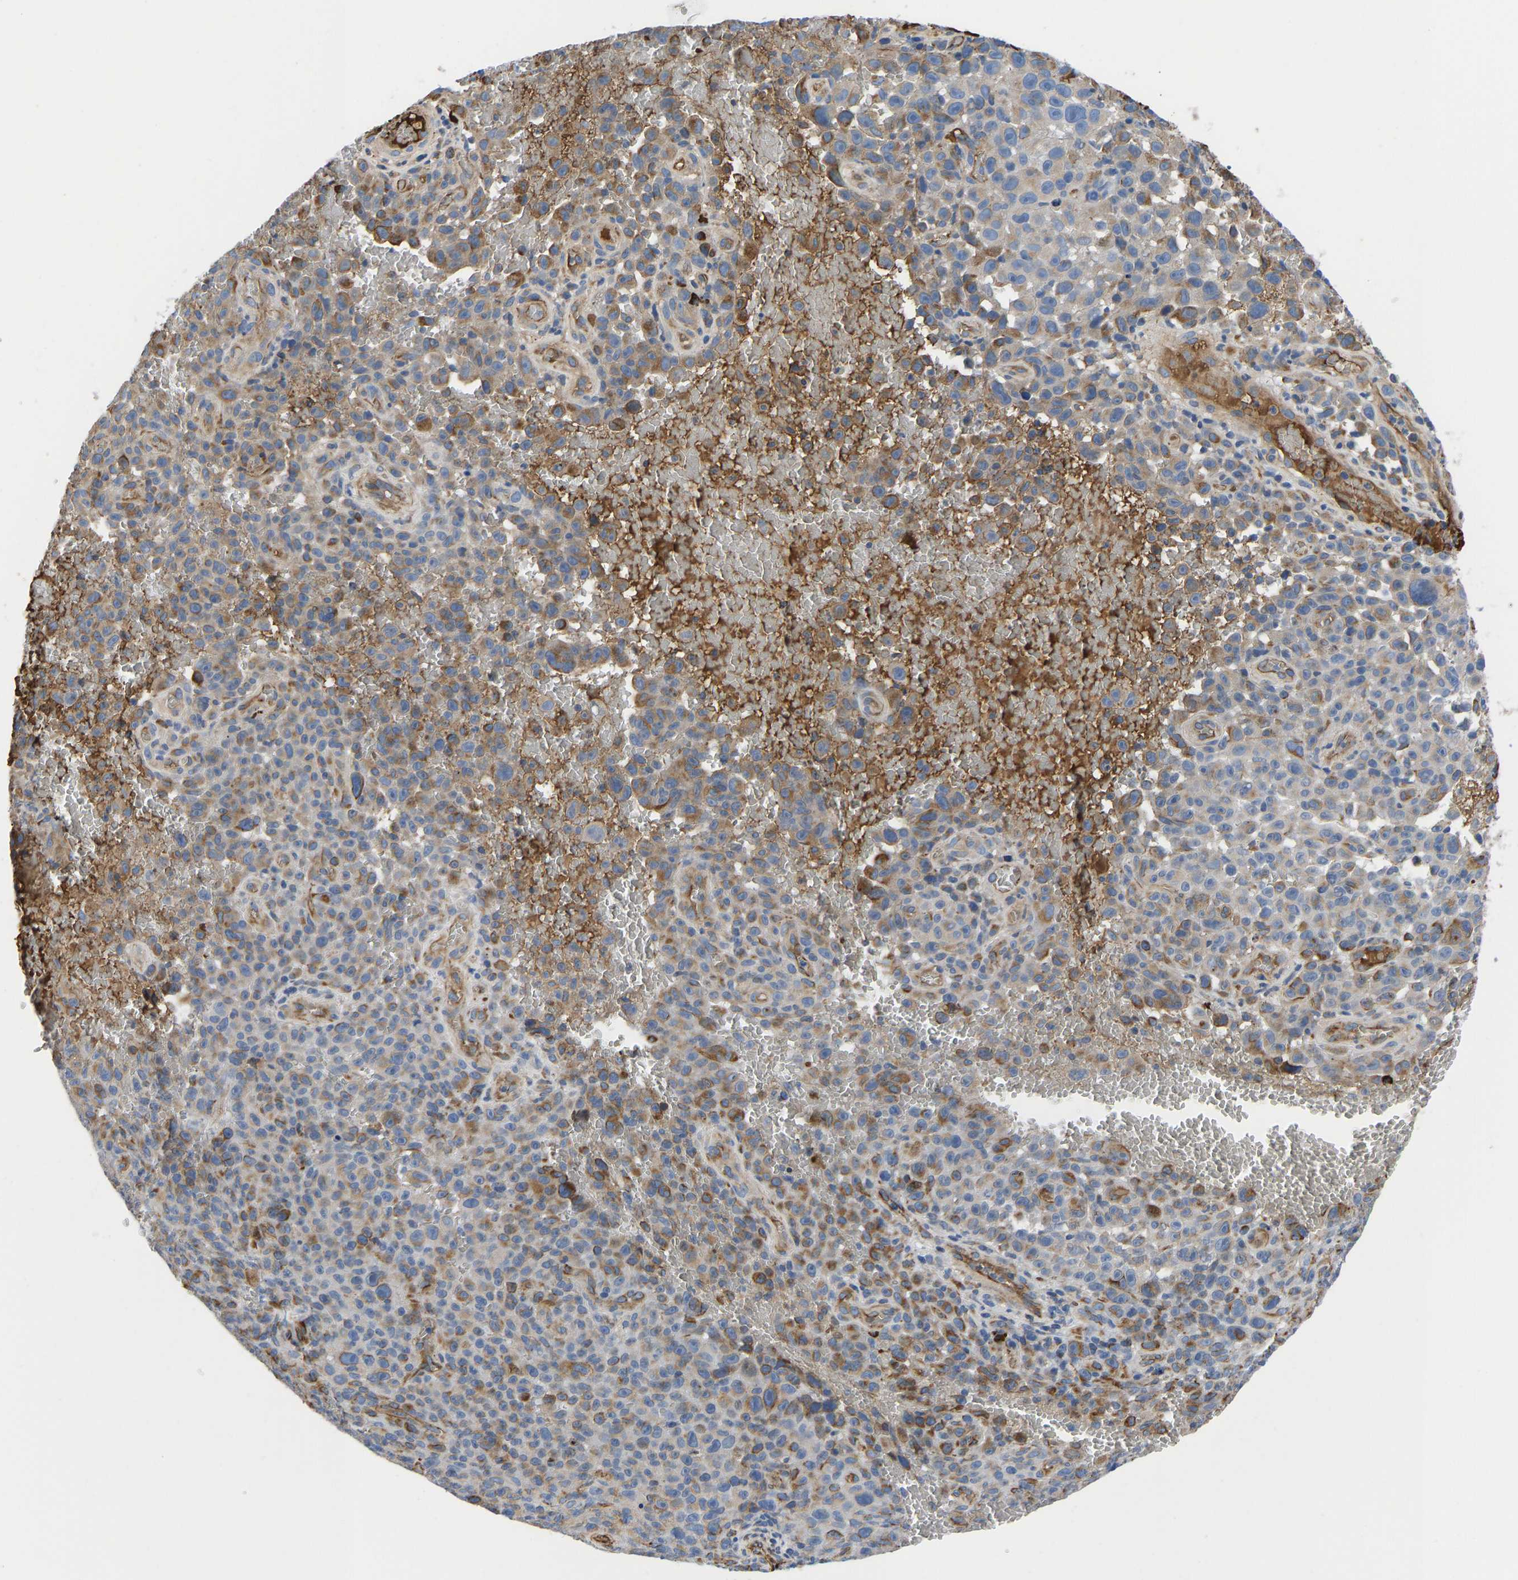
{"staining": {"intensity": "moderate", "quantity": "25%-75%", "location": "cytoplasmic/membranous"}, "tissue": "melanoma", "cell_type": "Tumor cells", "image_type": "cancer", "snomed": [{"axis": "morphology", "description": "Malignant melanoma, NOS"}, {"axis": "topography", "description": "Skin"}], "caption": "Protein expression by immunohistochemistry exhibits moderate cytoplasmic/membranous staining in about 25%-75% of tumor cells in malignant melanoma.", "gene": "HSPG2", "patient": {"sex": "female", "age": 82}}